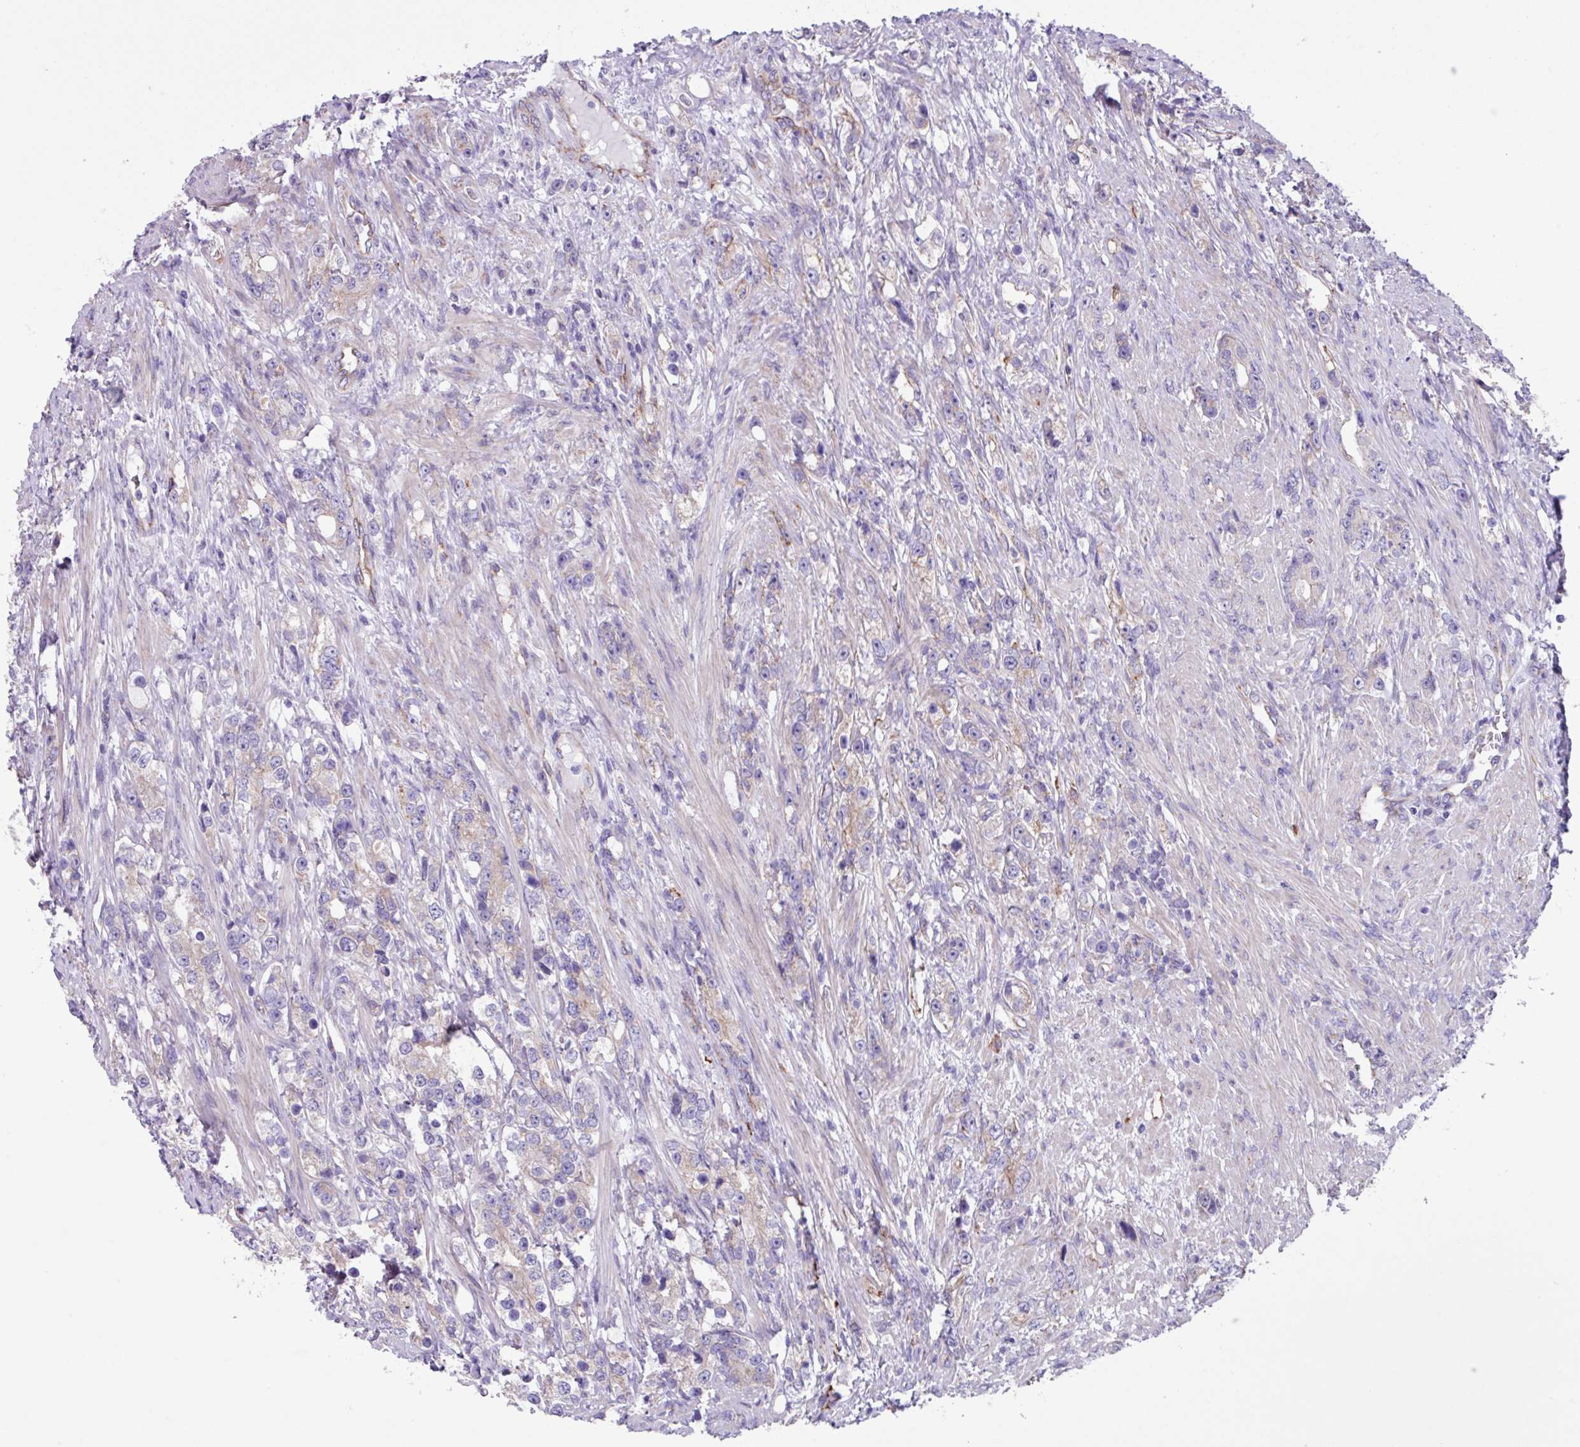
{"staining": {"intensity": "negative", "quantity": "none", "location": "none"}, "tissue": "prostate cancer", "cell_type": "Tumor cells", "image_type": "cancer", "snomed": [{"axis": "morphology", "description": "Adenocarcinoma, High grade"}, {"axis": "topography", "description": "Prostate"}], "caption": "Tumor cells are negative for protein expression in human prostate high-grade adenocarcinoma.", "gene": "OTULIN", "patient": {"sex": "male", "age": 63}}